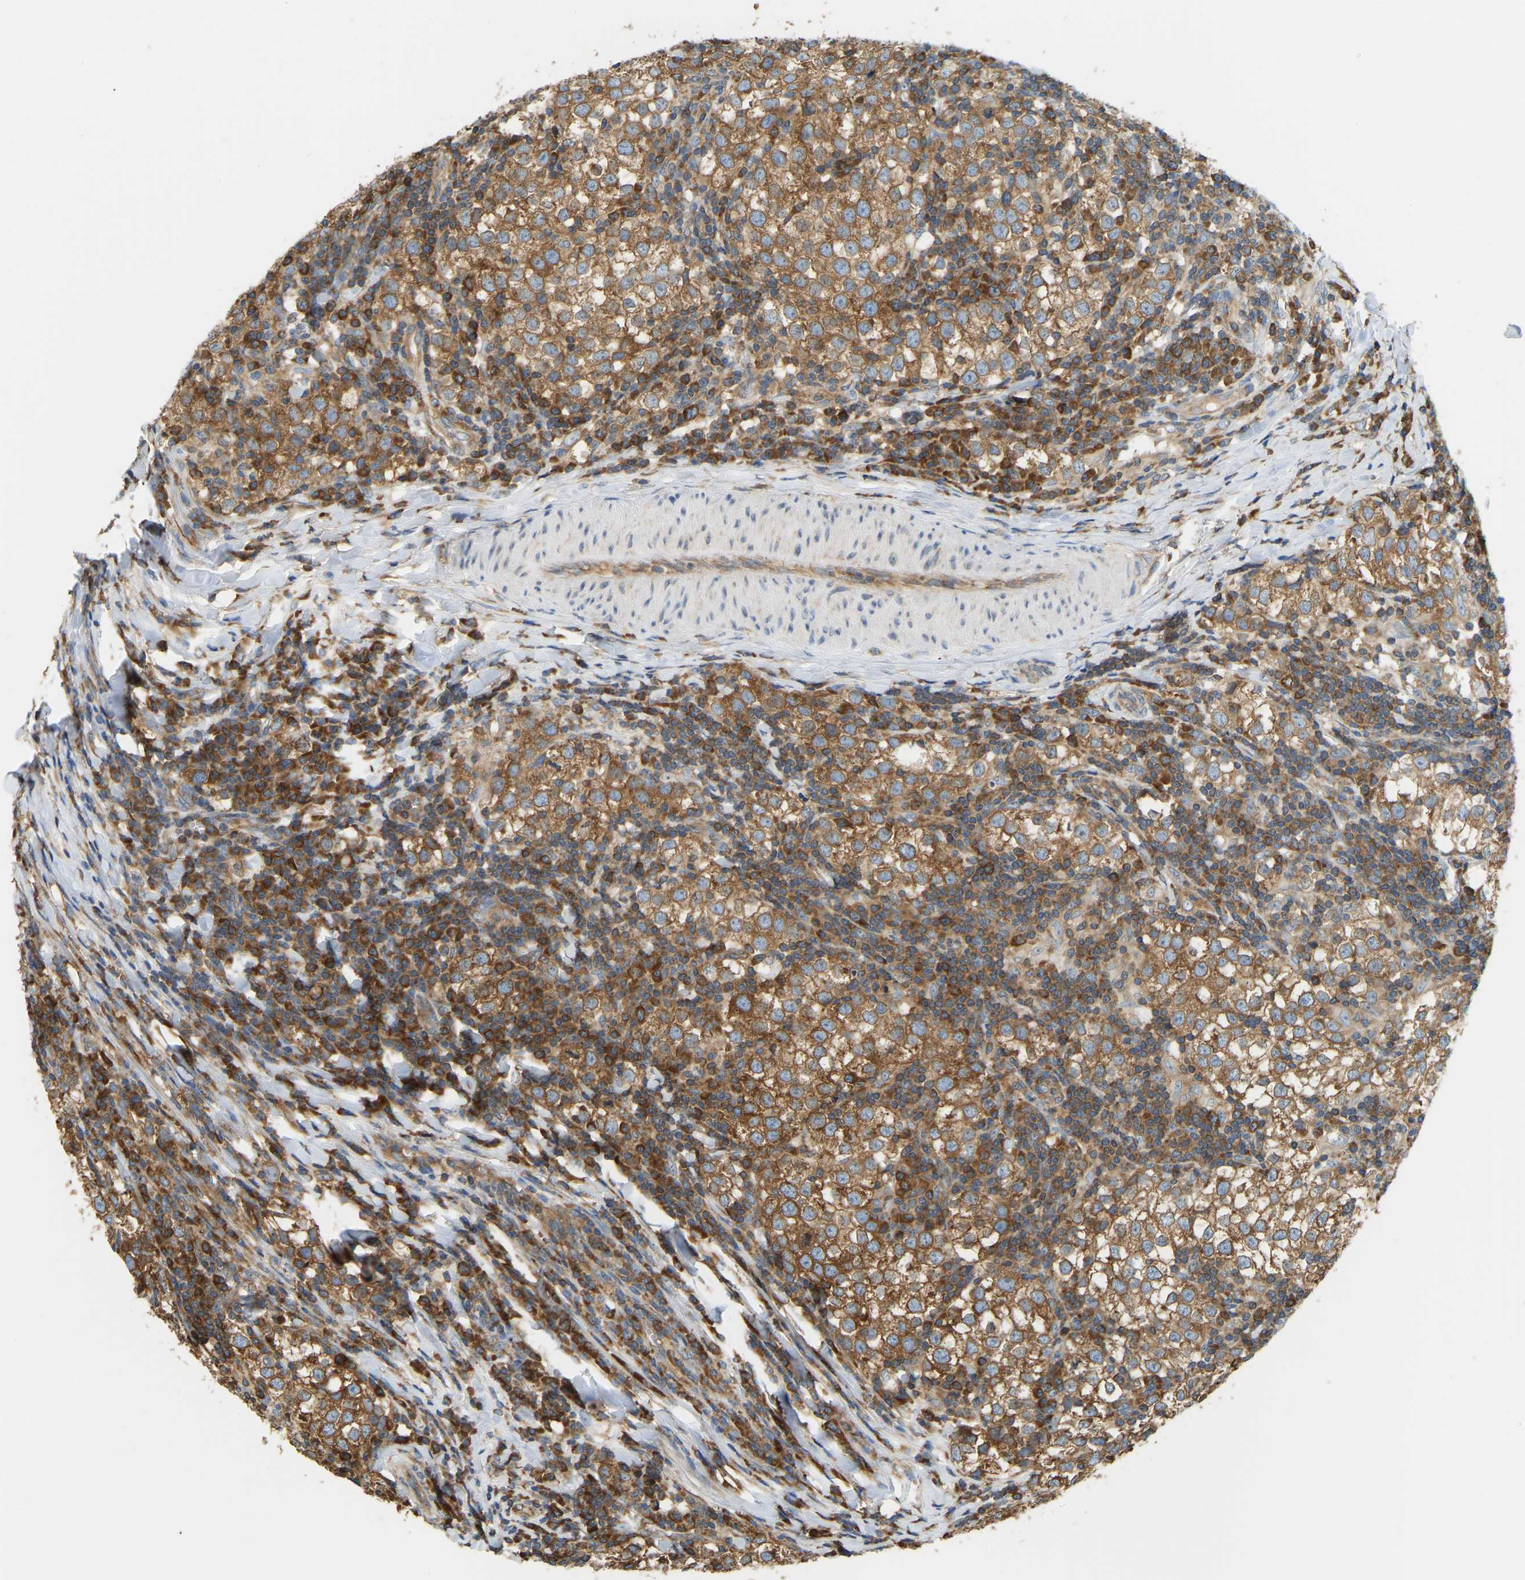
{"staining": {"intensity": "moderate", "quantity": ">75%", "location": "cytoplasmic/membranous"}, "tissue": "testis cancer", "cell_type": "Tumor cells", "image_type": "cancer", "snomed": [{"axis": "morphology", "description": "Seminoma, NOS"}, {"axis": "morphology", "description": "Carcinoma, Embryonal, NOS"}, {"axis": "topography", "description": "Testis"}], "caption": "Moderate cytoplasmic/membranous expression is present in about >75% of tumor cells in testis seminoma.", "gene": "RPS6KB2", "patient": {"sex": "male", "age": 36}}